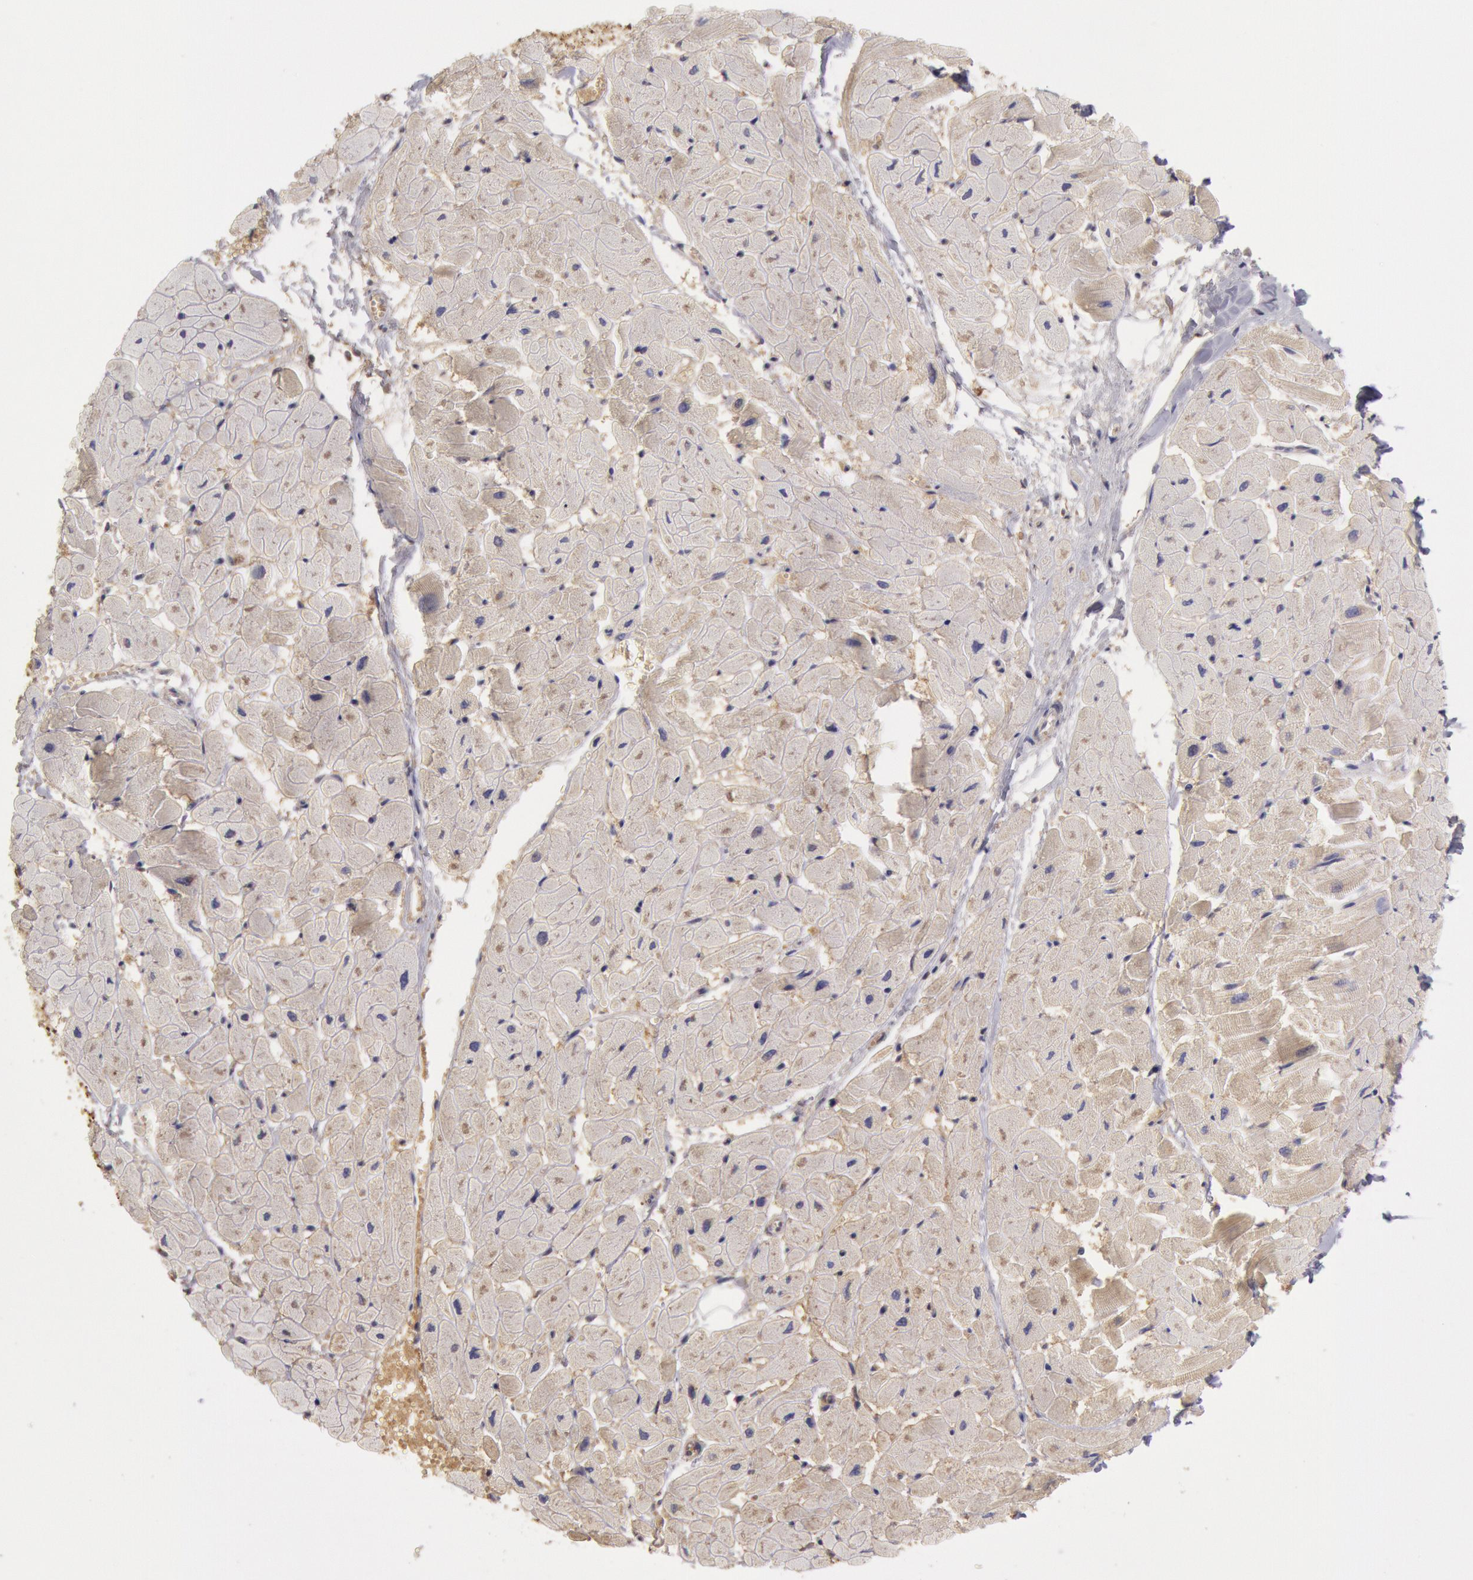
{"staining": {"intensity": "negative", "quantity": "none", "location": "none"}, "tissue": "heart muscle", "cell_type": "Cardiomyocytes", "image_type": "normal", "snomed": [{"axis": "morphology", "description": "Normal tissue, NOS"}, {"axis": "topography", "description": "Heart"}], "caption": "Image shows no significant protein positivity in cardiomyocytes of benign heart muscle.", "gene": "MPST", "patient": {"sex": "female", "age": 19}}